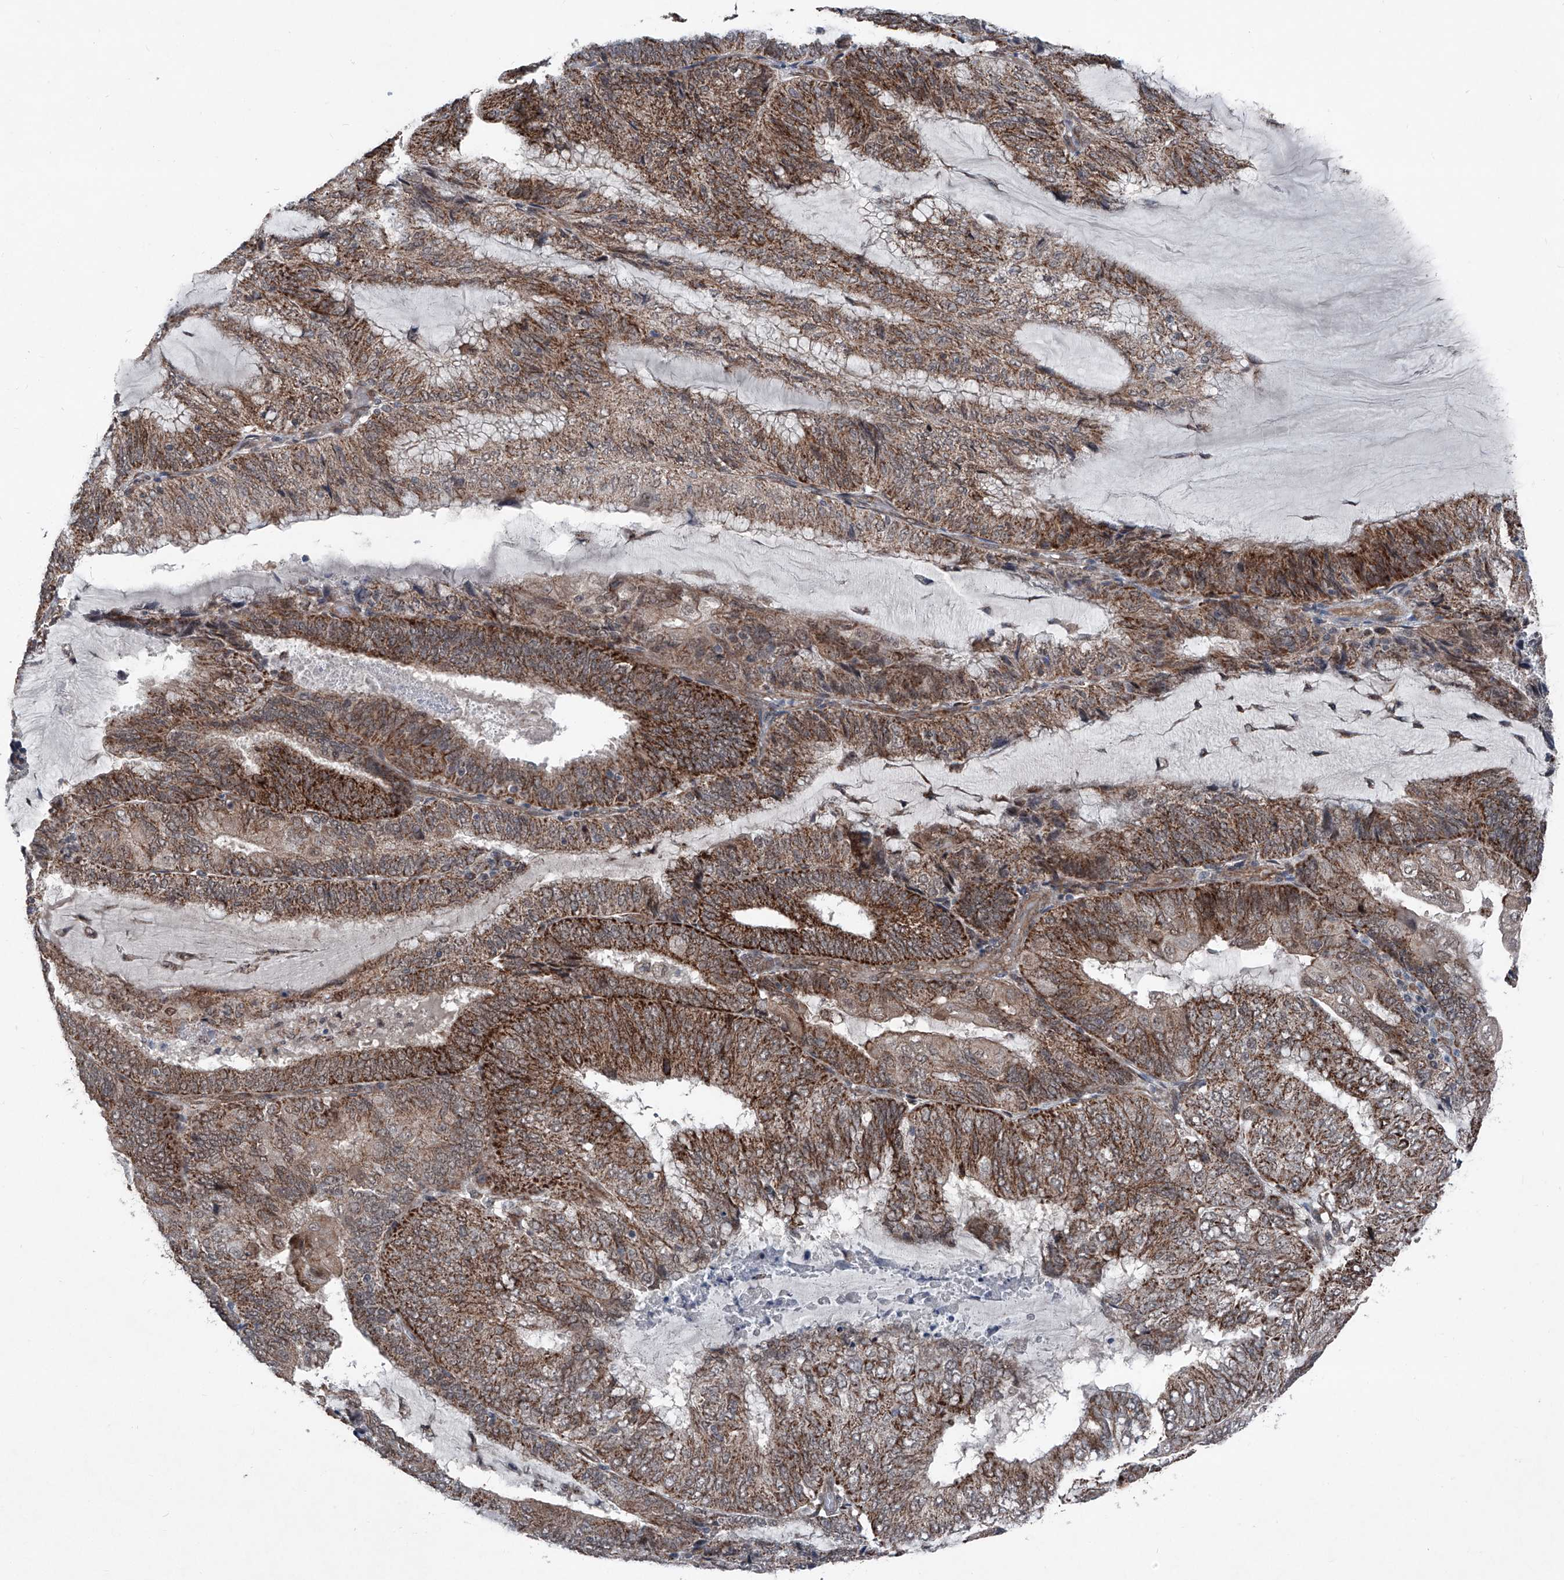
{"staining": {"intensity": "strong", "quantity": ">75%", "location": "cytoplasmic/membranous"}, "tissue": "endometrial cancer", "cell_type": "Tumor cells", "image_type": "cancer", "snomed": [{"axis": "morphology", "description": "Adenocarcinoma, NOS"}, {"axis": "topography", "description": "Endometrium"}], "caption": "A brown stain highlights strong cytoplasmic/membranous staining of a protein in human adenocarcinoma (endometrial) tumor cells.", "gene": "COA7", "patient": {"sex": "female", "age": 81}}